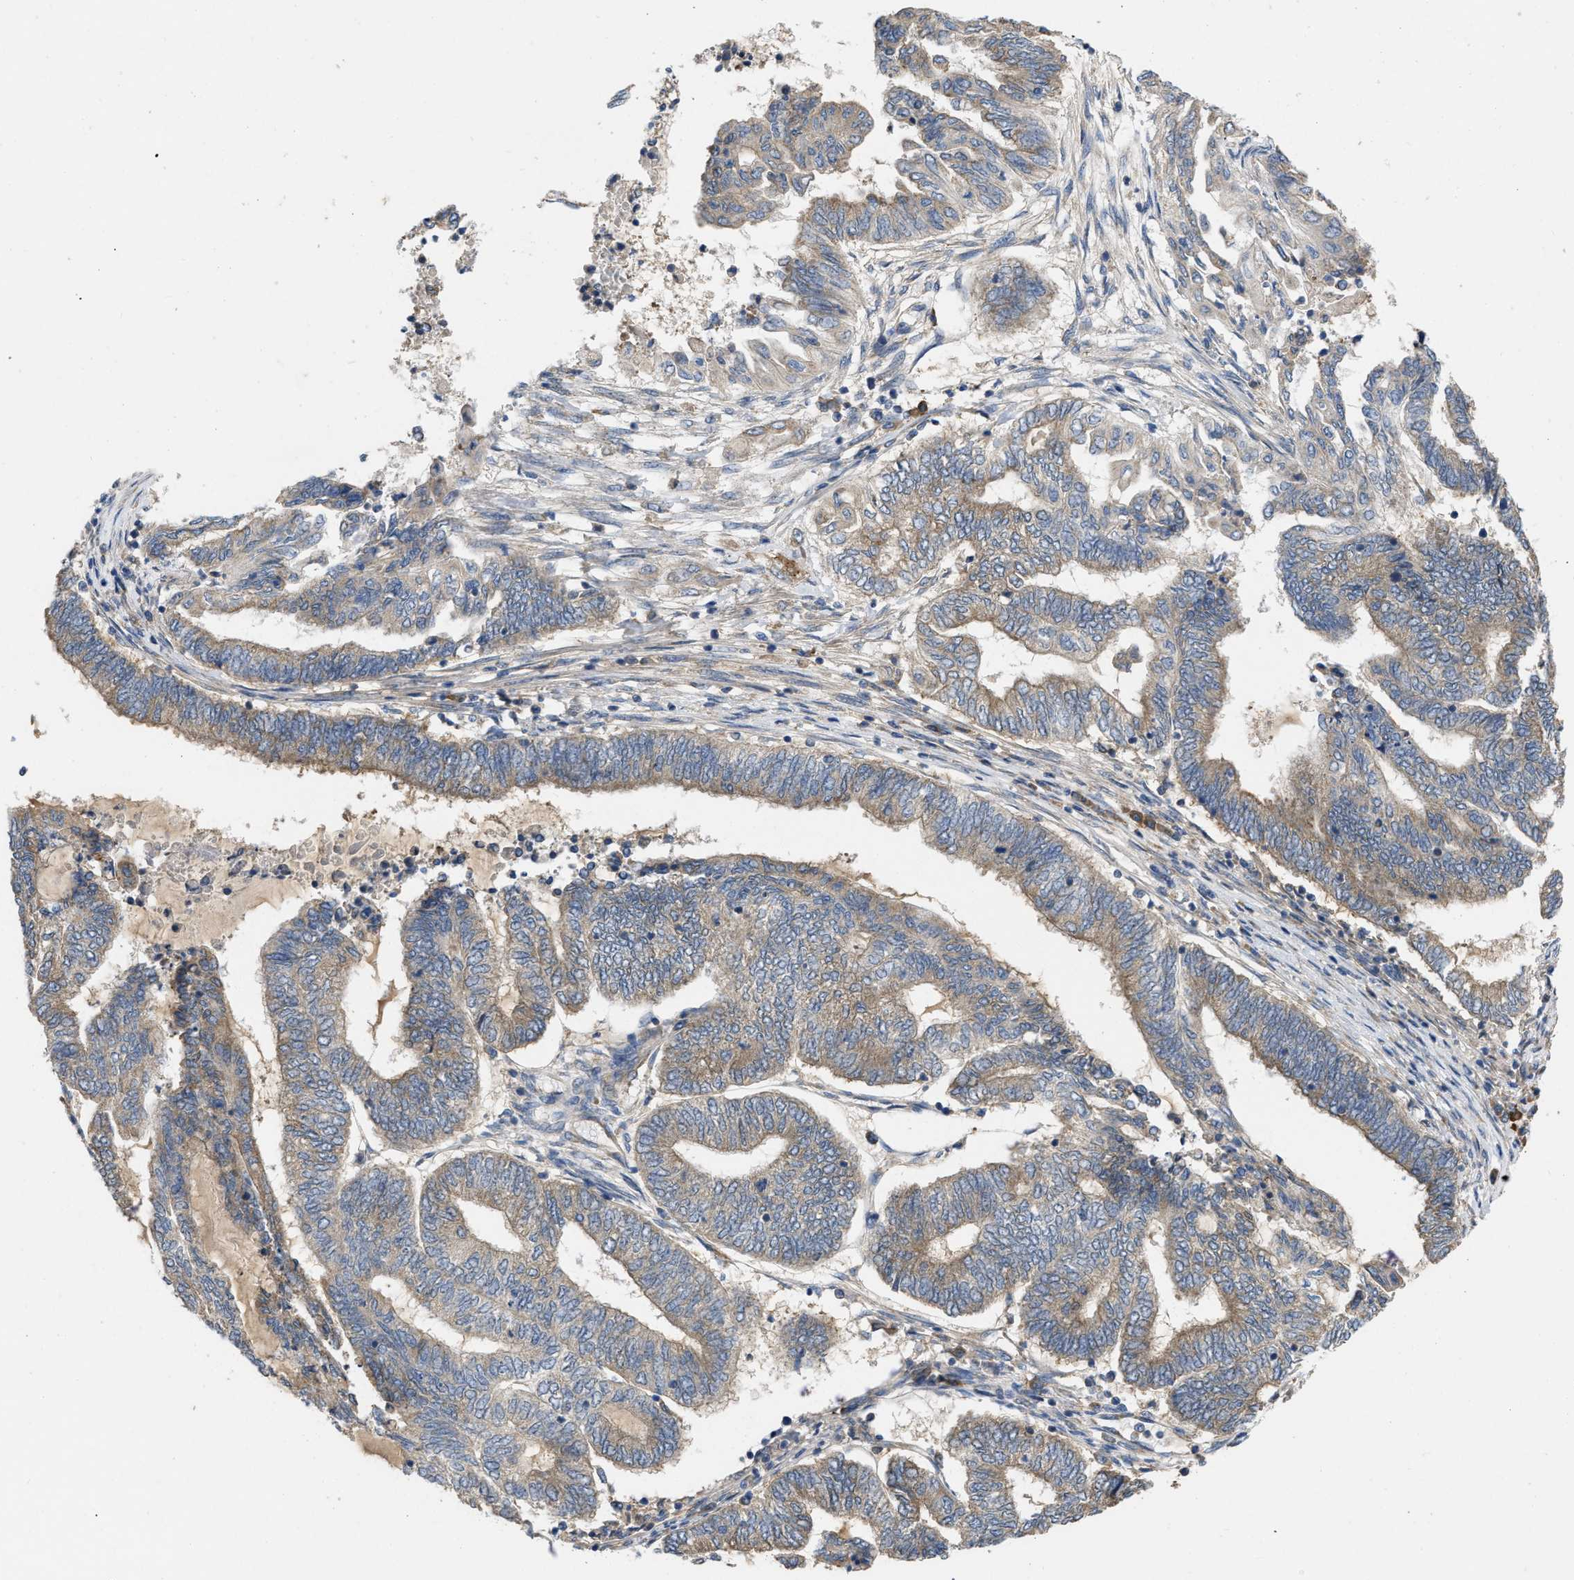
{"staining": {"intensity": "moderate", "quantity": "25%-75%", "location": "cytoplasmic/membranous"}, "tissue": "endometrial cancer", "cell_type": "Tumor cells", "image_type": "cancer", "snomed": [{"axis": "morphology", "description": "Adenocarcinoma, NOS"}, {"axis": "topography", "description": "Uterus"}, {"axis": "topography", "description": "Endometrium"}], "caption": "Immunohistochemical staining of human endometrial adenocarcinoma demonstrates moderate cytoplasmic/membranous protein expression in approximately 25%-75% of tumor cells.", "gene": "TMEM131", "patient": {"sex": "female", "age": 70}}